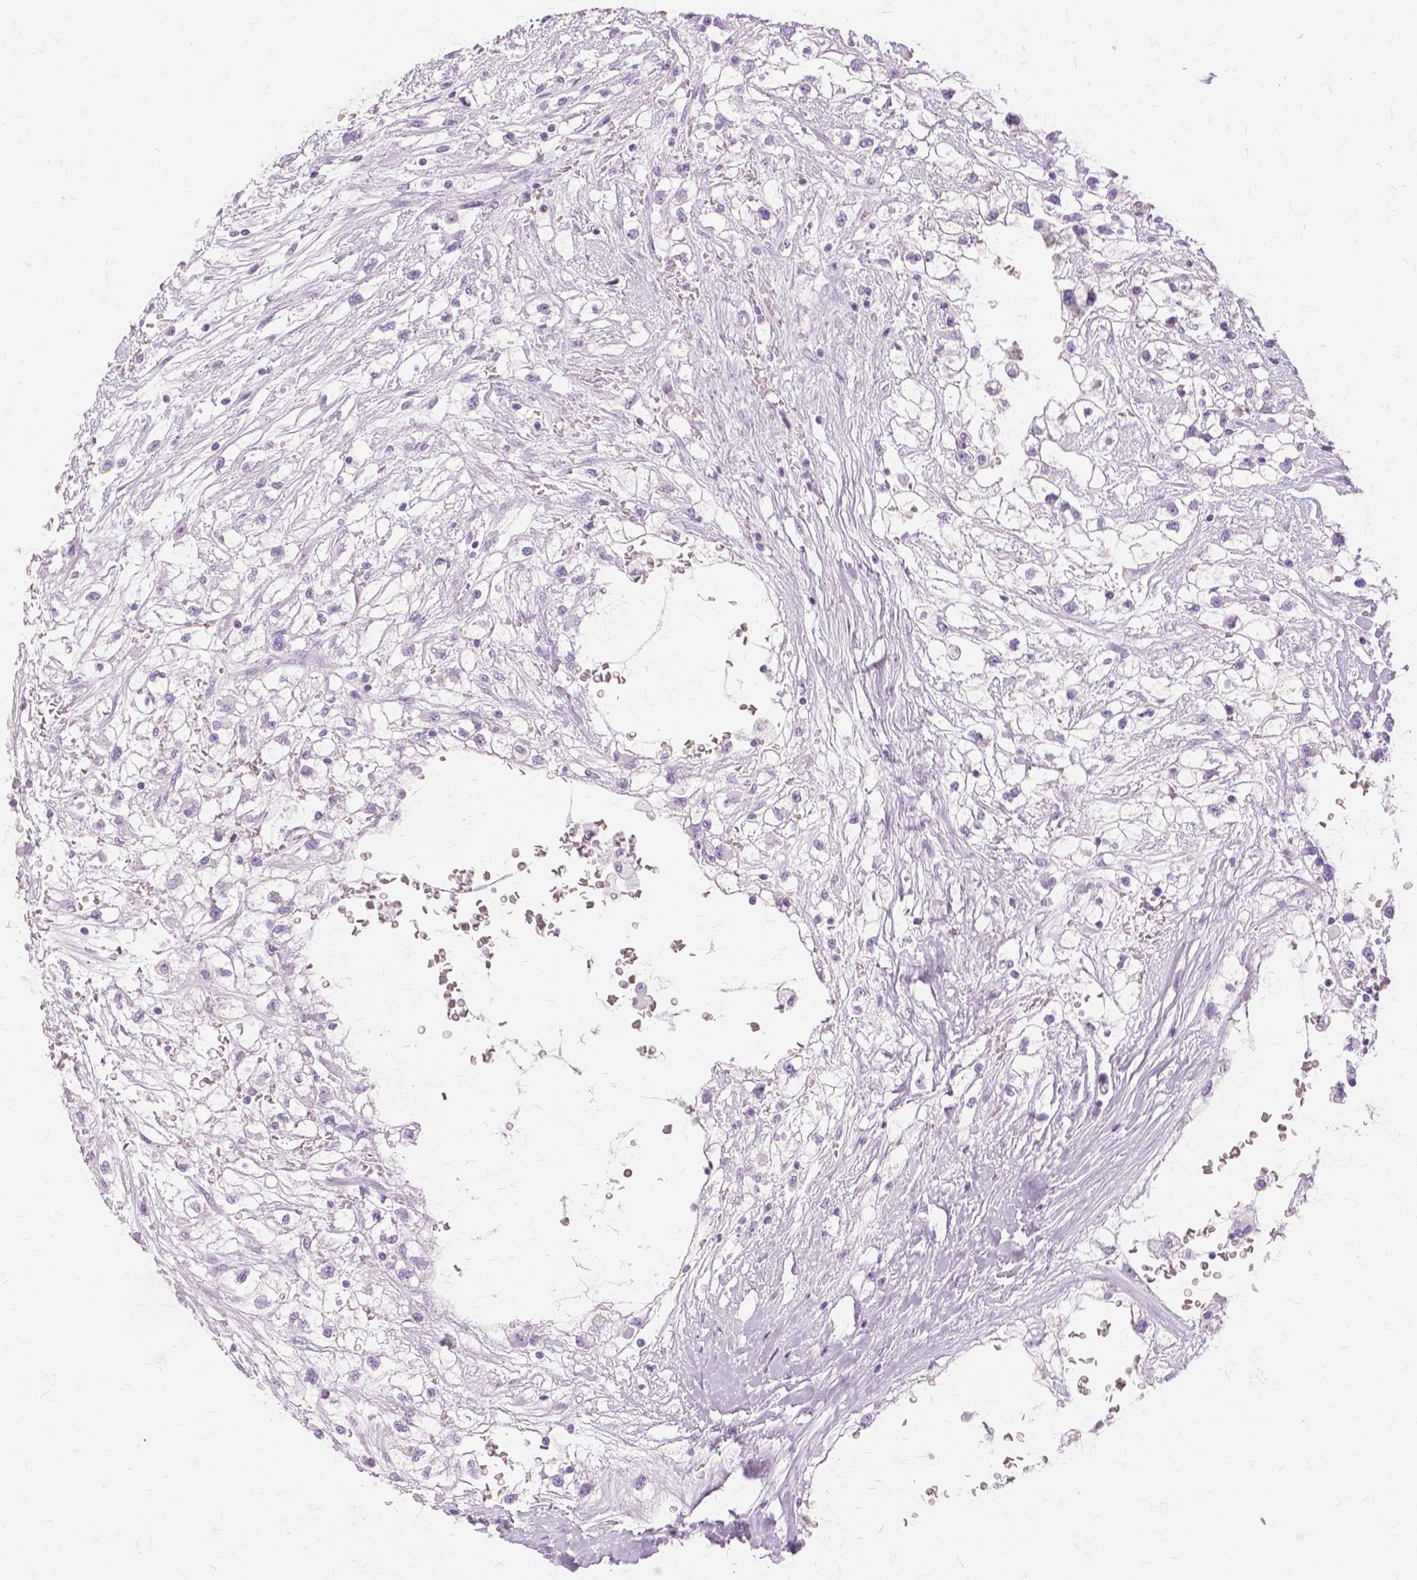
{"staining": {"intensity": "negative", "quantity": "none", "location": "none"}, "tissue": "renal cancer", "cell_type": "Tumor cells", "image_type": "cancer", "snomed": [{"axis": "morphology", "description": "Adenocarcinoma, NOS"}, {"axis": "topography", "description": "Kidney"}], "caption": "An IHC photomicrograph of renal cancer is shown. There is no staining in tumor cells of renal cancer.", "gene": "TGM1", "patient": {"sex": "male", "age": 59}}